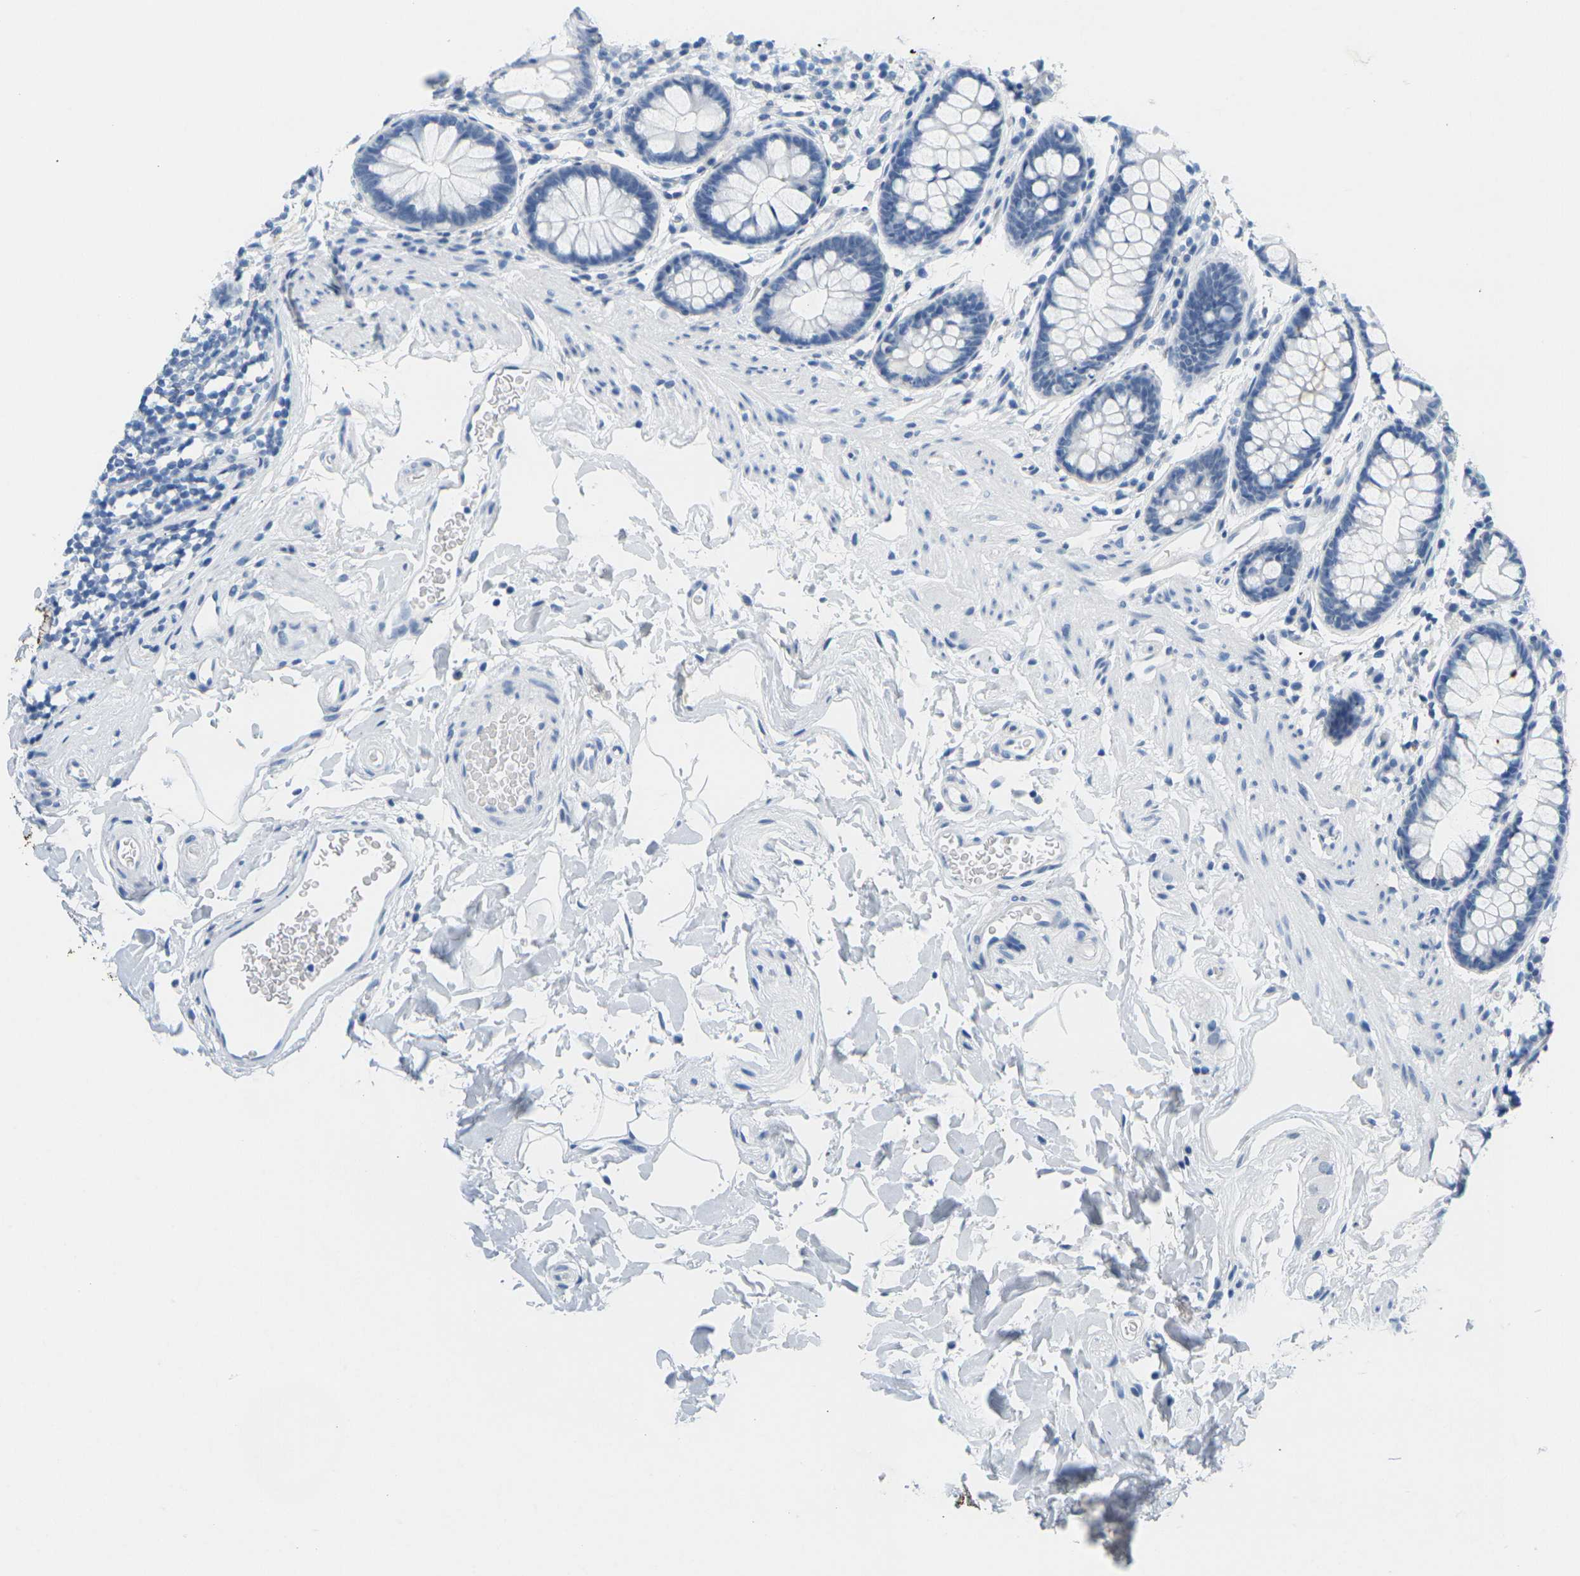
{"staining": {"intensity": "negative", "quantity": "none", "location": "none"}, "tissue": "colon", "cell_type": "Endothelial cells", "image_type": "normal", "snomed": [{"axis": "morphology", "description": "Normal tissue, NOS"}, {"axis": "topography", "description": "Colon"}], "caption": "Immunohistochemistry (IHC) micrograph of benign colon: human colon stained with DAB (3,3'-diaminobenzidine) reveals no significant protein expression in endothelial cells. Brightfield microscopy of immunohistochemistry (IHC) stained with DAB (3,3'-diaminobenzidine) (brown) and hematoxylin (blue), captured at high magnification.", "gene": "CTAG1A", "patient": {"sex": "female", "age": 80}}